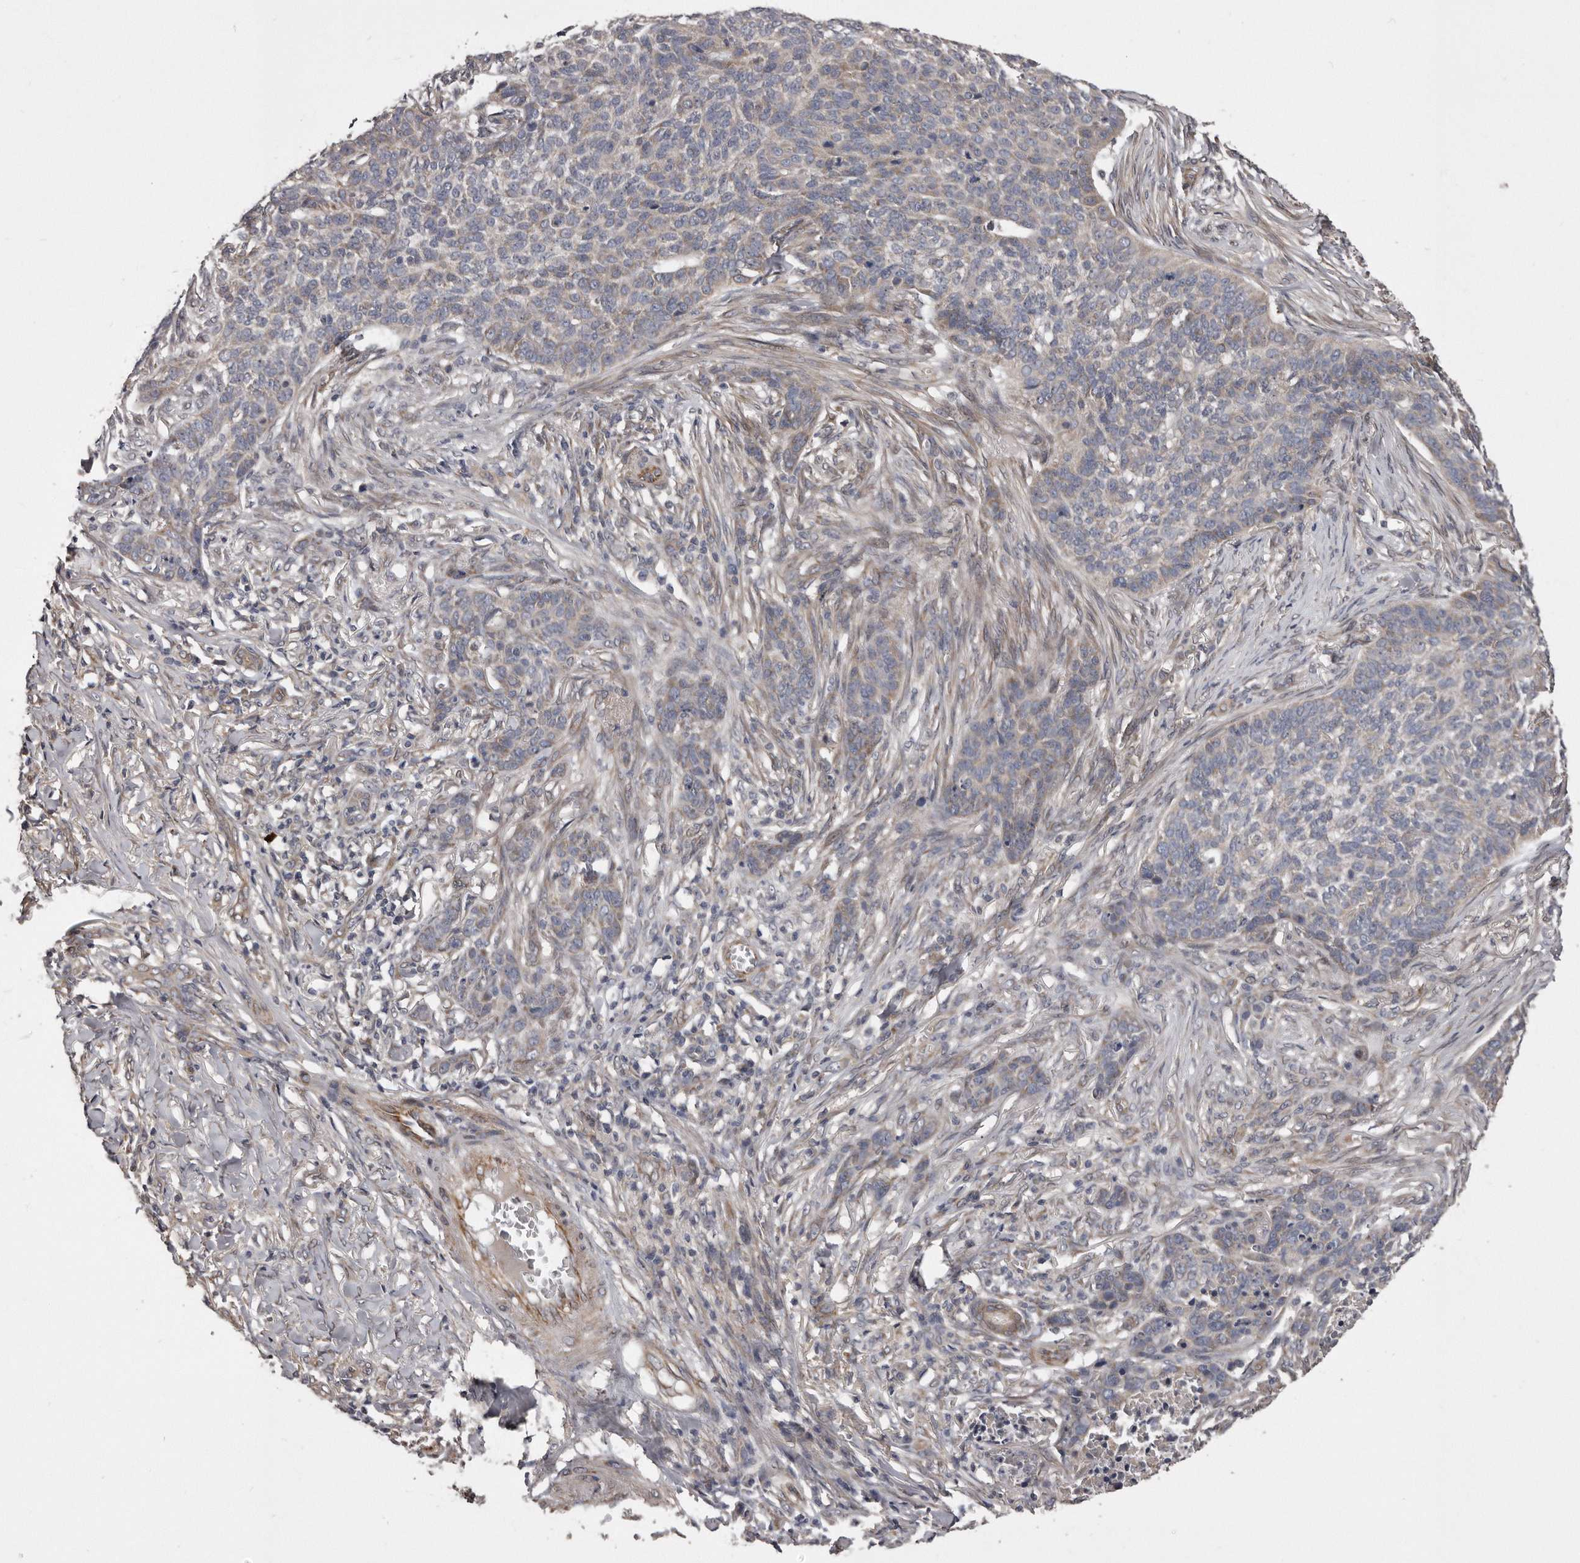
{"staining": {"intensity": "weak", "quantity": "<25%", "location": "cytoplasmic/membranous"}, "tissue": "skin cancer", "cell_type": "Tumor cells", "image_type": "cancer", "snomed": [{"axis": "morphology", "description": "Basal cell carcinoma"}, {"axis": "topography", "description": "Skin"}], "caption": "This is an IHC micrograph of human skin cancer (basal cell carcinoma). There is no positivity in tumor cells.", "gene": "ARMCX1", "patient": {"sex": "male", "age": 85}}